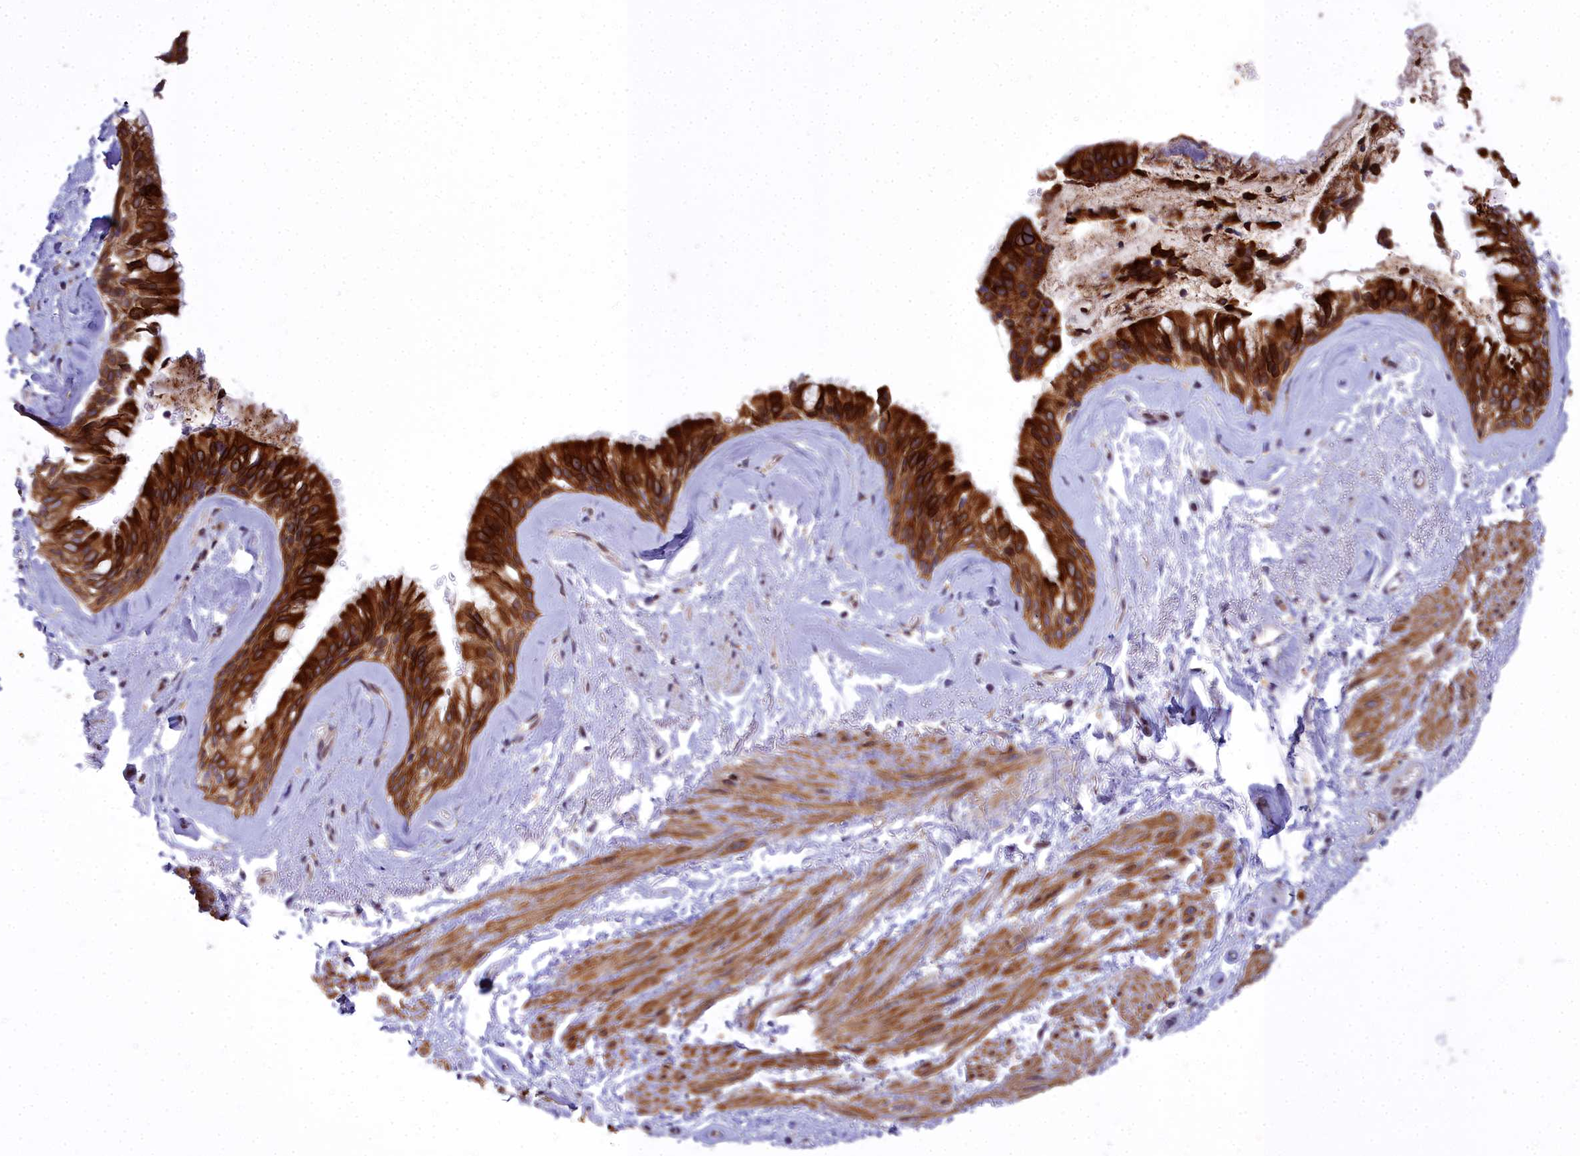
{"staining": {"intensity": "strong", "quantity": ">75%", "location": "cytoplasmic/membranous,nuclear"}, "tissue": "bronchus", "cell_type": "Respiratory epithelial cells", "image_type": "normal", "snomed": [{"axis": "morphology", "description": "Normal tissue, NOS"}, {"axis": "topography", "description": "Cartilage tissue"}, {"axis": "topography", "description": "Bronchus"}], "caption": "Bronchus stained with IHC demonstrates strong cytoplasmic/membranous,nuclear expression in about >75% of respiratory epithelial cells.", "gene": "ABCB8", "patient": {"sex": "female", "age": 66}}